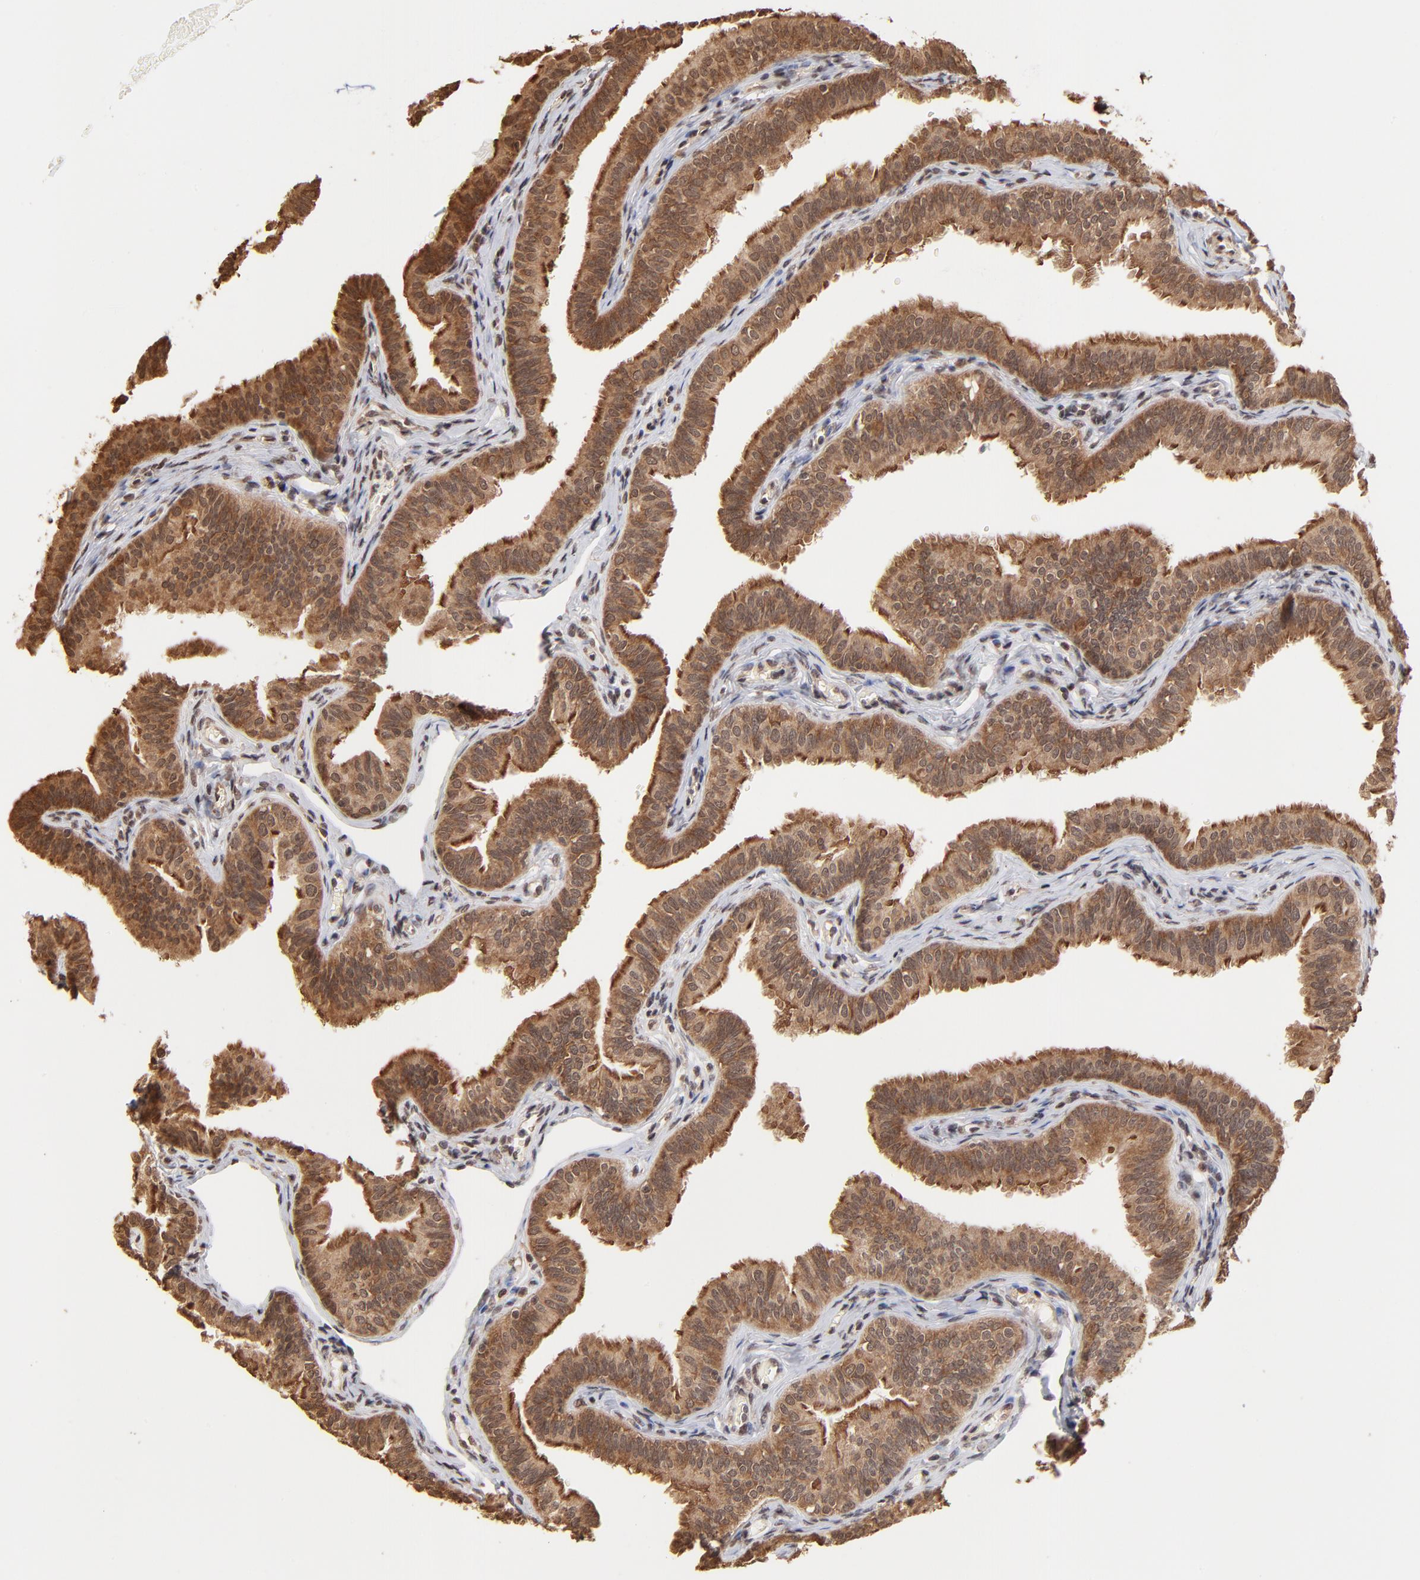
{"staining": {"intensity": "moderate", "quantity": ">75%", "location": "cytoplasmic/membranous"}, "tissue": "fallopian tube", "cell_type": "Glandular cells", "image_type": "normal", "snomed": [{"axis": "morphology", "description": "Normal tissue, NOS"}, {"axis": "morphology", "description": "Dermoid, NOS"}, {"axis": "topography", "description": "Fallopian tube"}], "caption": "This photomicrograph demonstrates immunohistochemistry staining of normal human fallopian tube, with medium moderate cytoplasmic/membranous staining in approximately >75% of glandular cells.", "gene": "BRPF1", "patient": {"sex": "female", "age": 33}}